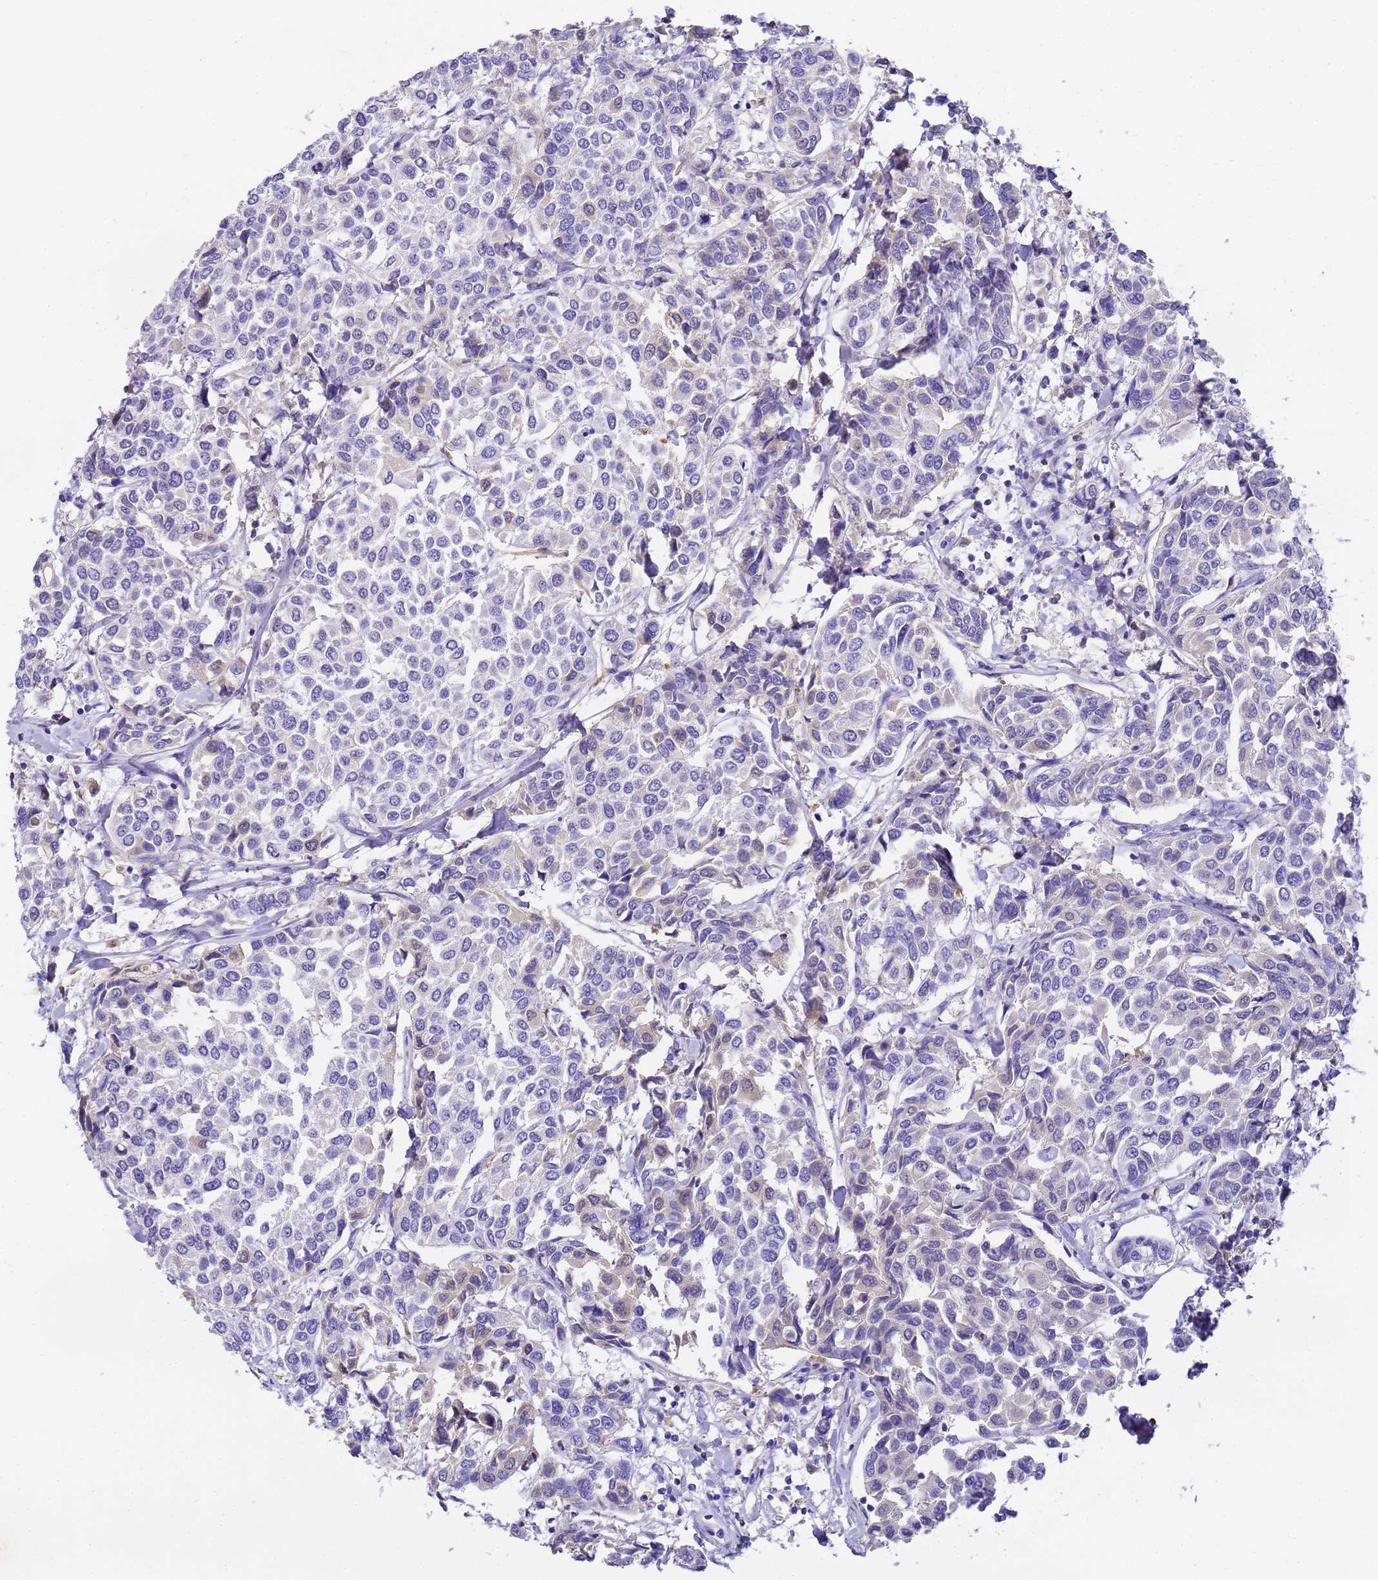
{"staining": {"intensity": "negative", "quantity": "none", "location": "none"}, "tissue": "breast cancer", "cell_type": "Tumor cells", "image_type": "cancer", "snomed": [{"axis": "morphology", "description": "Duct carcinoma"}, {"axis": "topography", "description": "Breast"}], "caption": "A high-resolution micrograph shows immunohistochemistry (IHC) staining of breast cancer, which exhibits no significant positivity in tumor cells.", "gene": "CFHR2", "patient": {"sex": "female", "age": 55}}